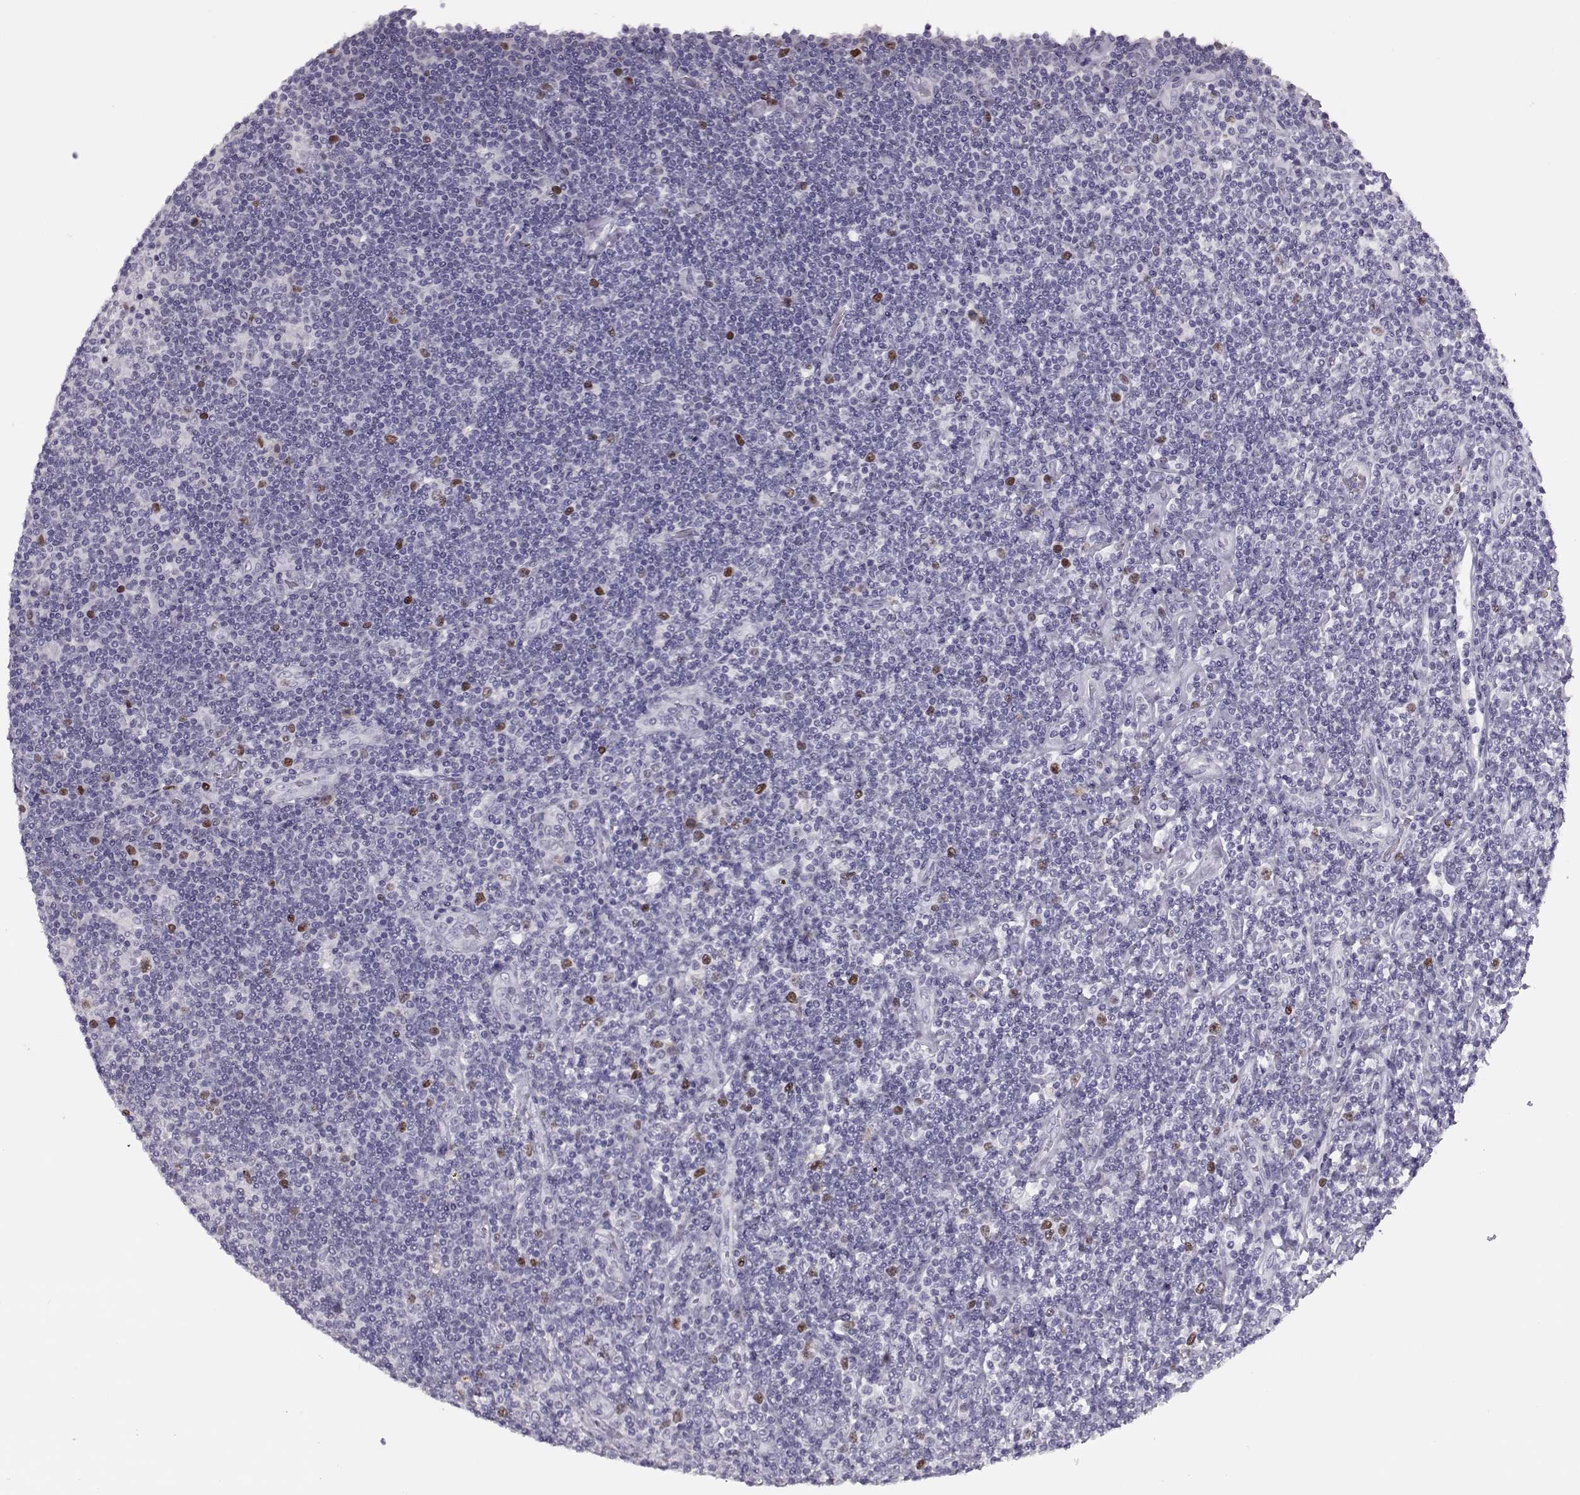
{"staining": {"intensity": "negative", "quantity": "none", "location": "none"}, "tissue": "lymphoma", "cell_type": "Tumor cells", "image_type": "cancer", "snomed": [{"axis": "morphology", "description": "Hodgkin's disease, NOS"}, {"axis": "topography", "description": "Lymph node"}], "caption": "Hodgkin's disease stained for a protein using immunohistochemistry reveals no positivity tumor cells.", "gene": "SGO1", "patient": {"sex": "male", "age": 40}}